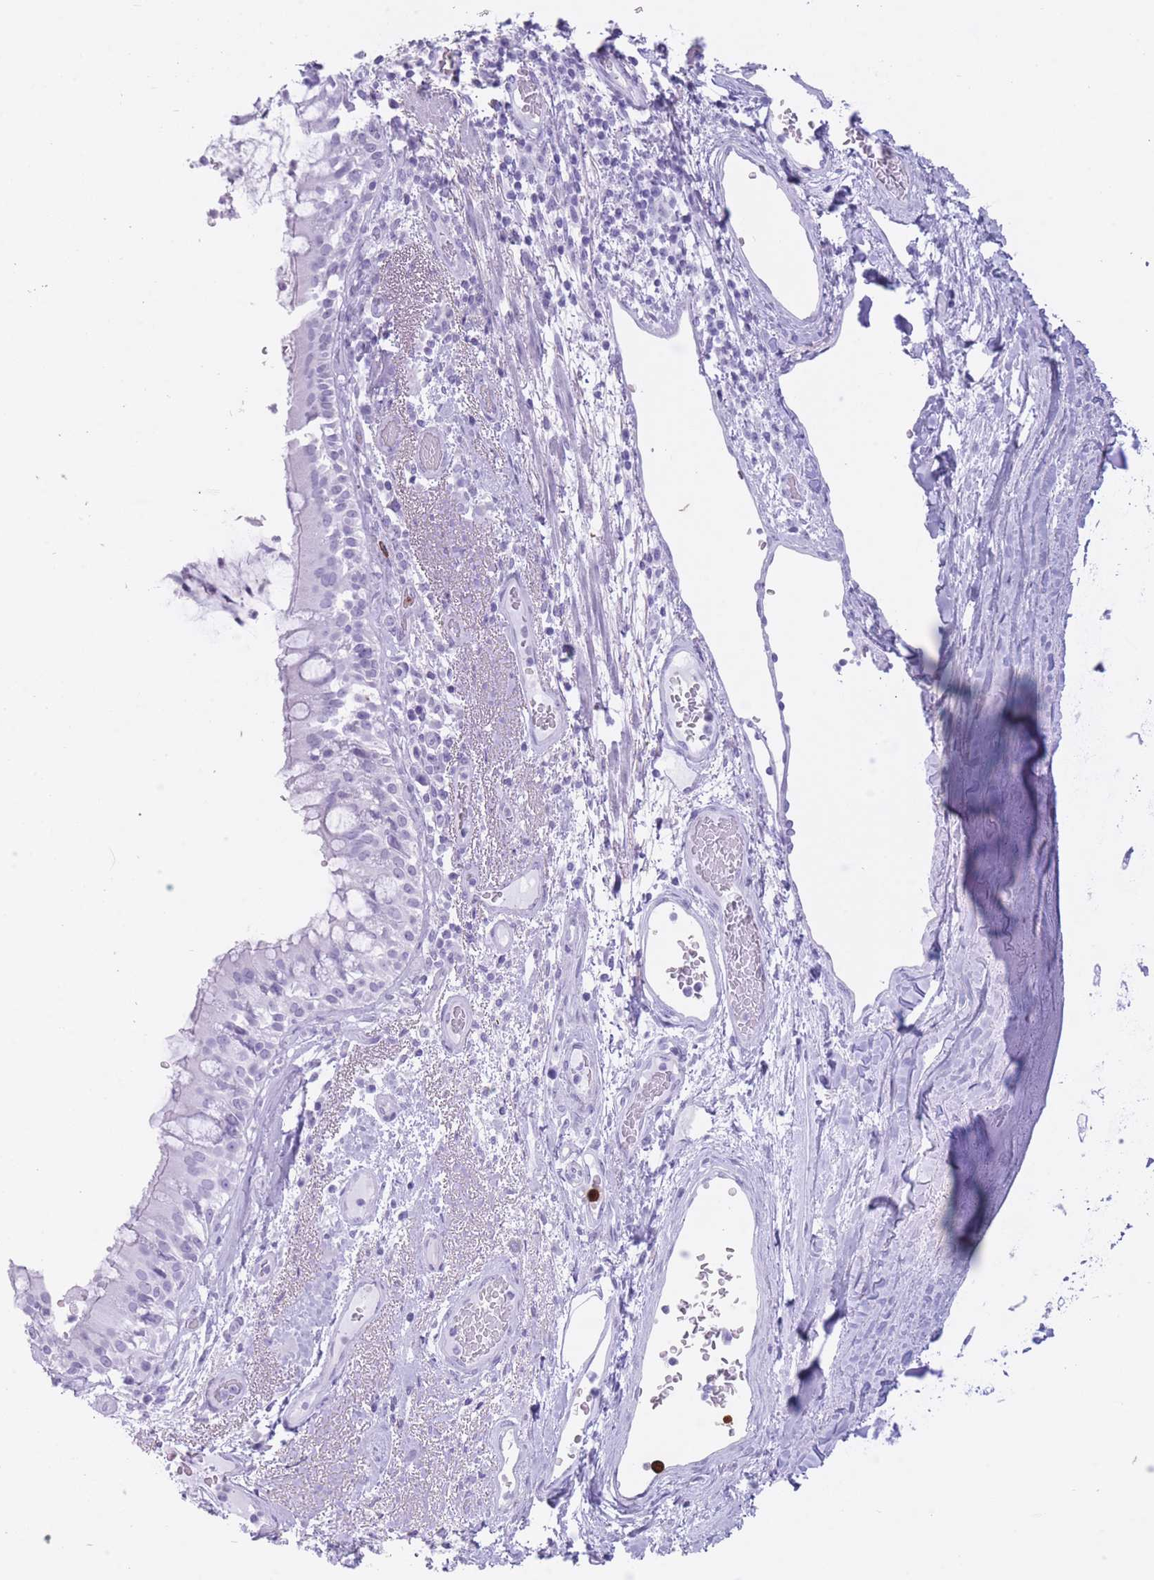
{"staining": {"intensity": "negative", "quantity": "none", "location": "none"}, "tissue": "bronchus", "cell_type": "Respiratory epithelial cells", "image_type": "normal", "snomed": [{"axis": "morphology", "description": "Normal tissue, NOS"}, {"axis": "topography", "description": "Cartilage tissue"}, {"axis": "topography", "description": "Bronchus"}], "caption": "Respiratory epithelial cells show no significant protein positivity in normal bronchus. (DAB immunohistochemistry (IHC), high magnification).", "gene": "OR4F16", "patient": {"sex": "male", "age": 63}}